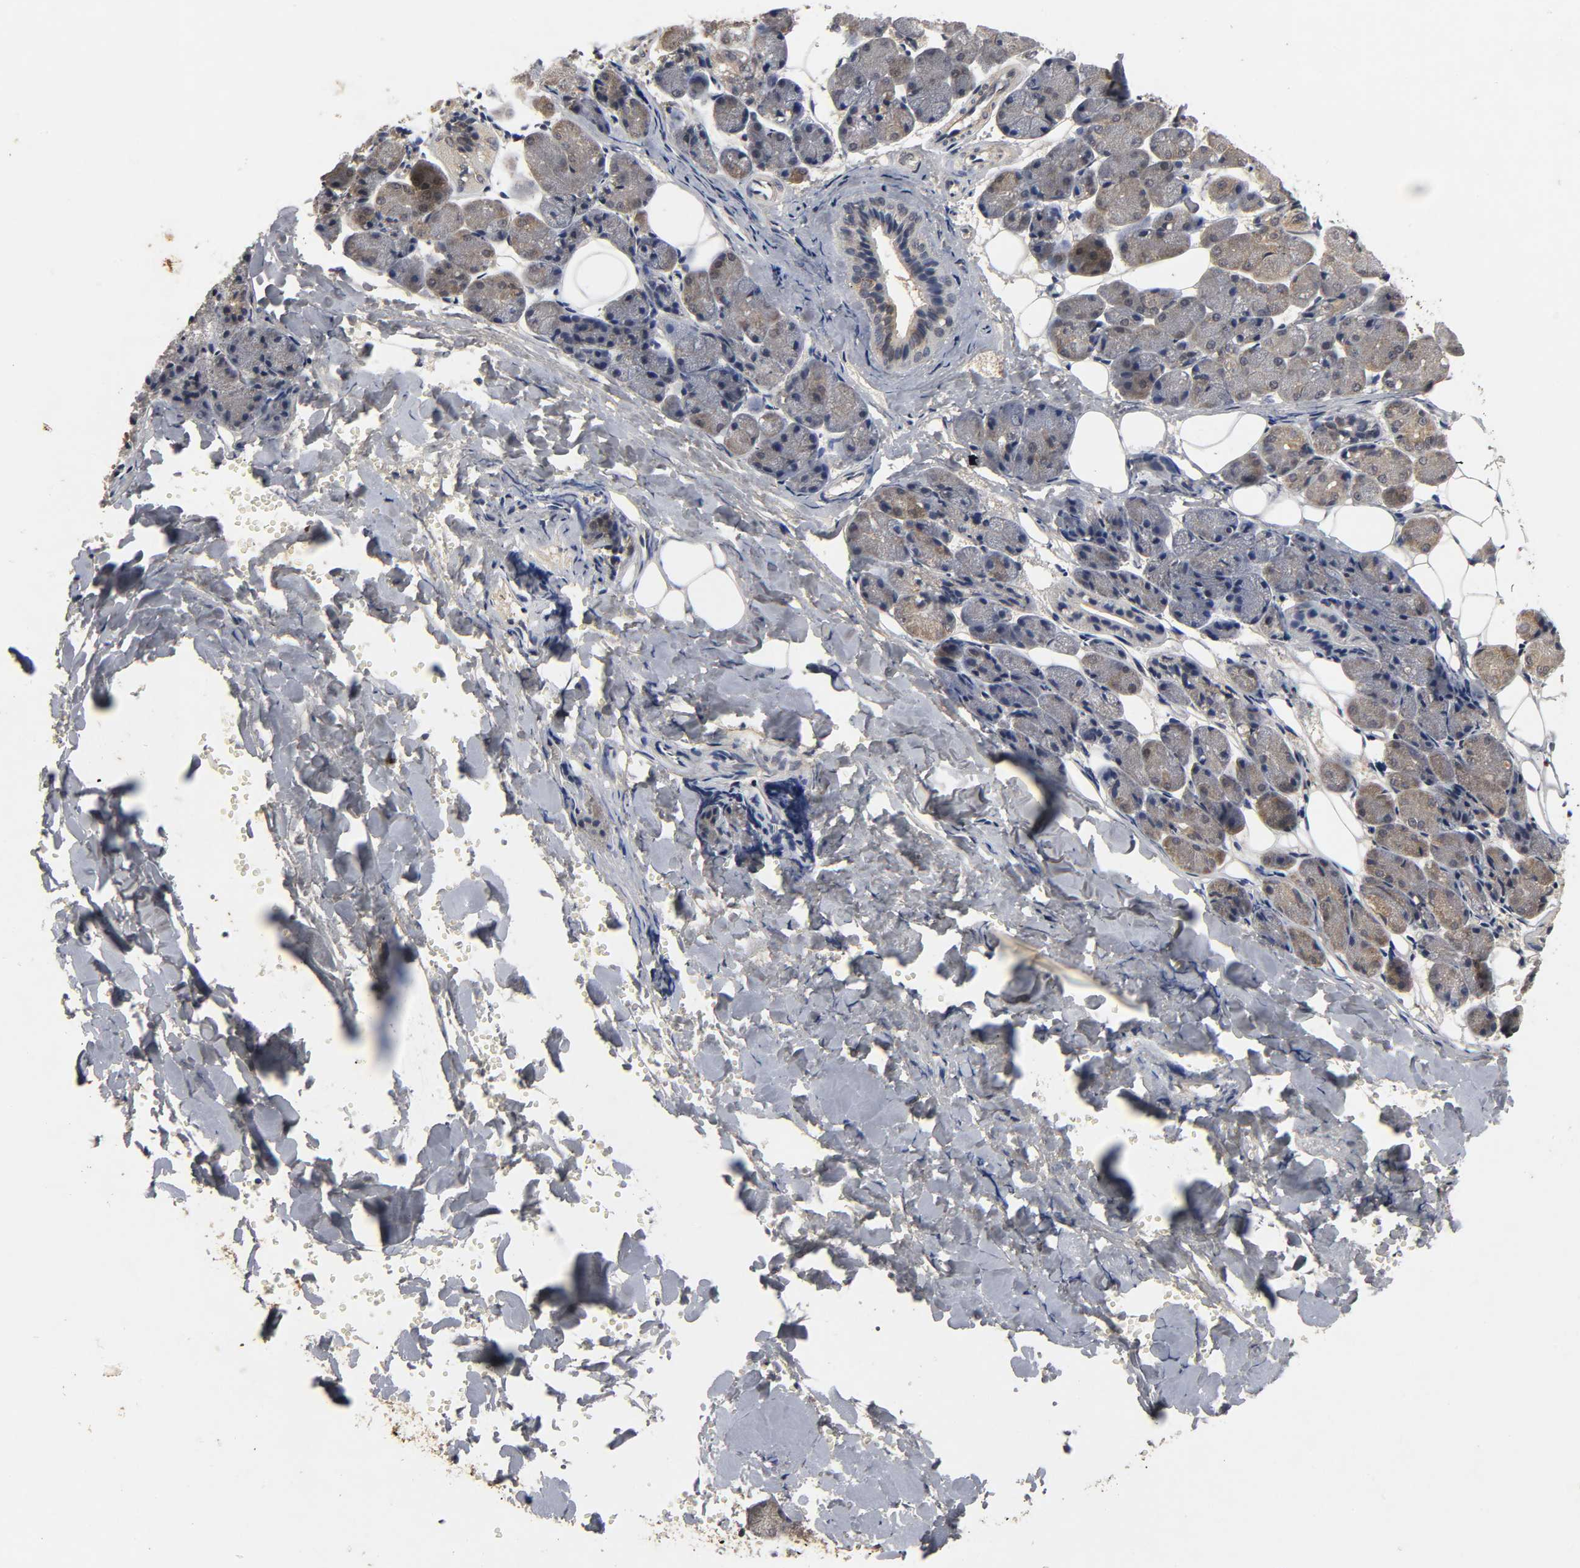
{"staining": {"intensity": "moderate", "quantity": ">75%", "location": "cytoplasmic/membranous"}, "tissue": "salivary gland", "cell_type": "Glandular cells", "image_type": "normal", "snomed": [{"axis": "morphology", "description": "Normal tissue, NOS"}, {"axis": "morphology", "description": "Adenoma, NOS"}, {"axis": "topography", "description": "Salivary gland"}], "caption": "Glandular cells display moderate cytoplasmic/membranous staining in approximately >75% of cells in normal salivary gland. (Stains: DAB (3,3'-diaminobenzidine) in brown, nuclei in blue, Microscopy: brightfield microscopy at high magnification).", "gene": "TRAF6", "patient": {"sex": "female", "age": 32}}